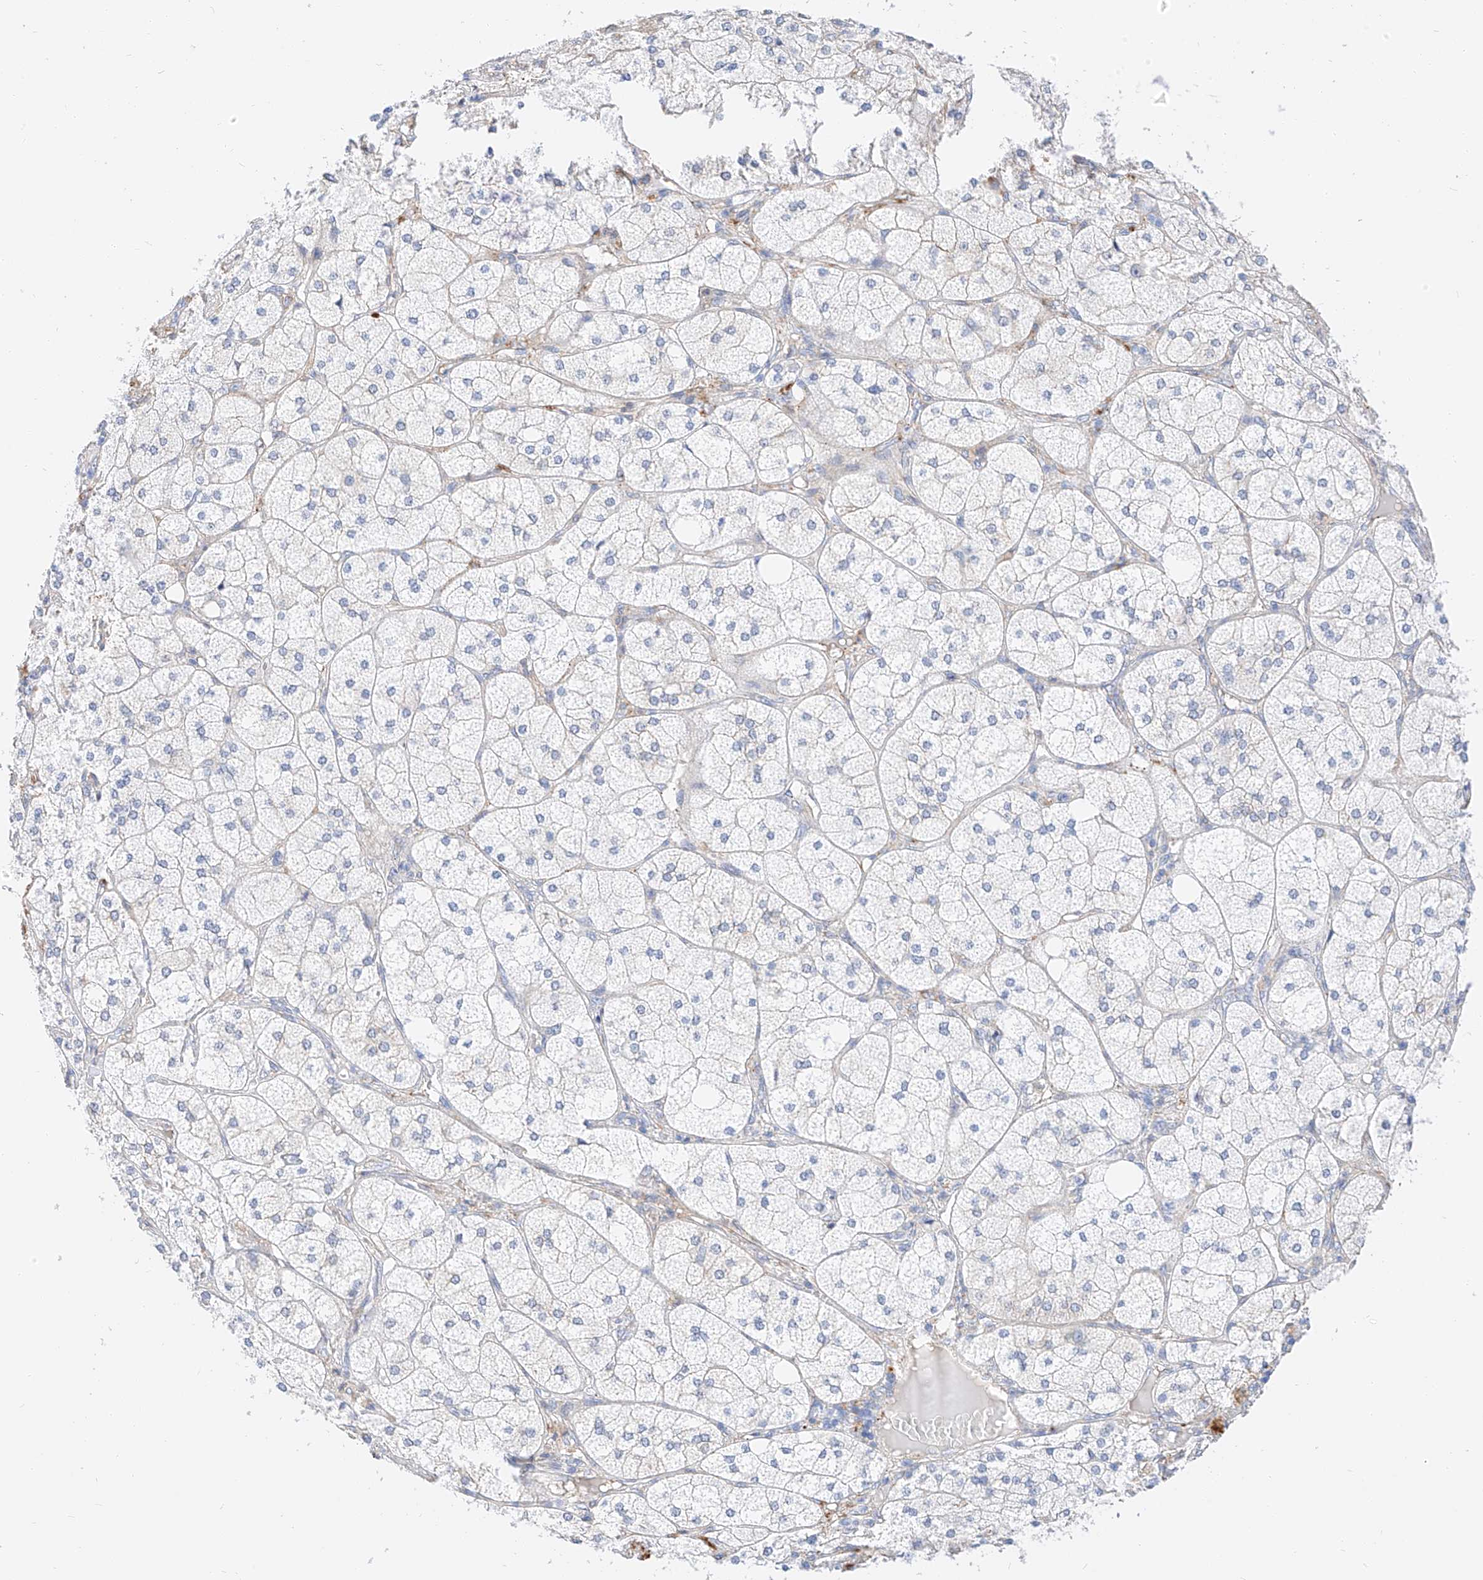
{"staining": {"intensity": "moderate", "quantity": "<25%", "location": "cytoplasmic/membranous"}, "tissue": "adrenal gland", "cell_type": "Glandular cells", "image_type": "normal", "snomed": [{"axis": "morphology", "description": "Normal tissue, NOS"}, {"axis": "topography", "description": "Adrenal gland"}], "caption": "Immunohistochemical staining of benign adrenal gland shows low levels of moderate cytoplasmic/membranous staining in about <25% of glandular cells.", "gene": "MAP7", "patient": {"sex": "female", "age": 61}}